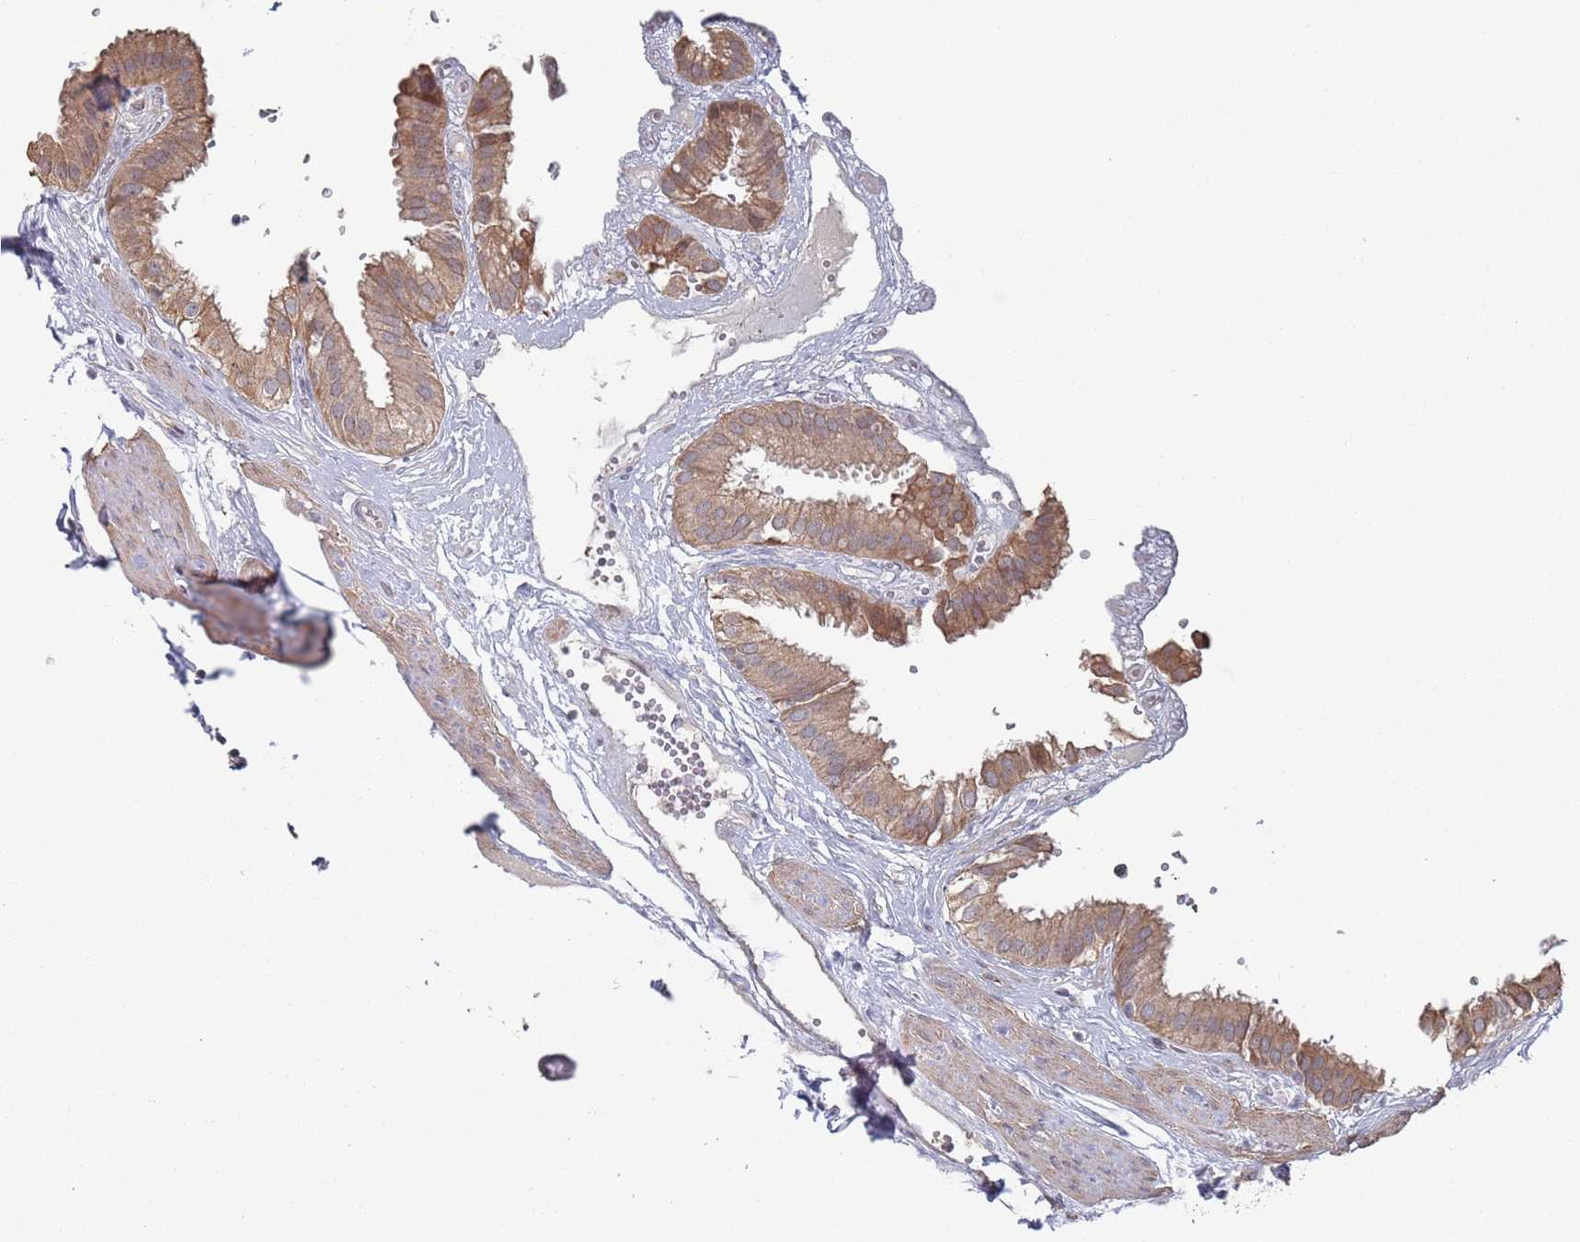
{"staining": {"intensity": "moderate", "quantity": ">75%", "location": "cytoplasmic/membranous"}, "tissue": "gallbladder", "cell_type": "Glandular cells", "image_type": "normal", "snomed": [{"axis": "morphology", "description": "Normal tissue, NOS"}, {"axis": "topography", "description": "Gallbladder"}], "caption": "IHC histopathology image of benign gallbladder: gallbladder stained using immunohistochemistry (IHC) exhibits medium levels of moderate protein expression localized specifically in the cytoplasmic/membranous of glandular cells, appearing as a cytoplasmic/membranous brown color.", "gene": "DGKD", "patient": {"sex": "female", "age": 61}}